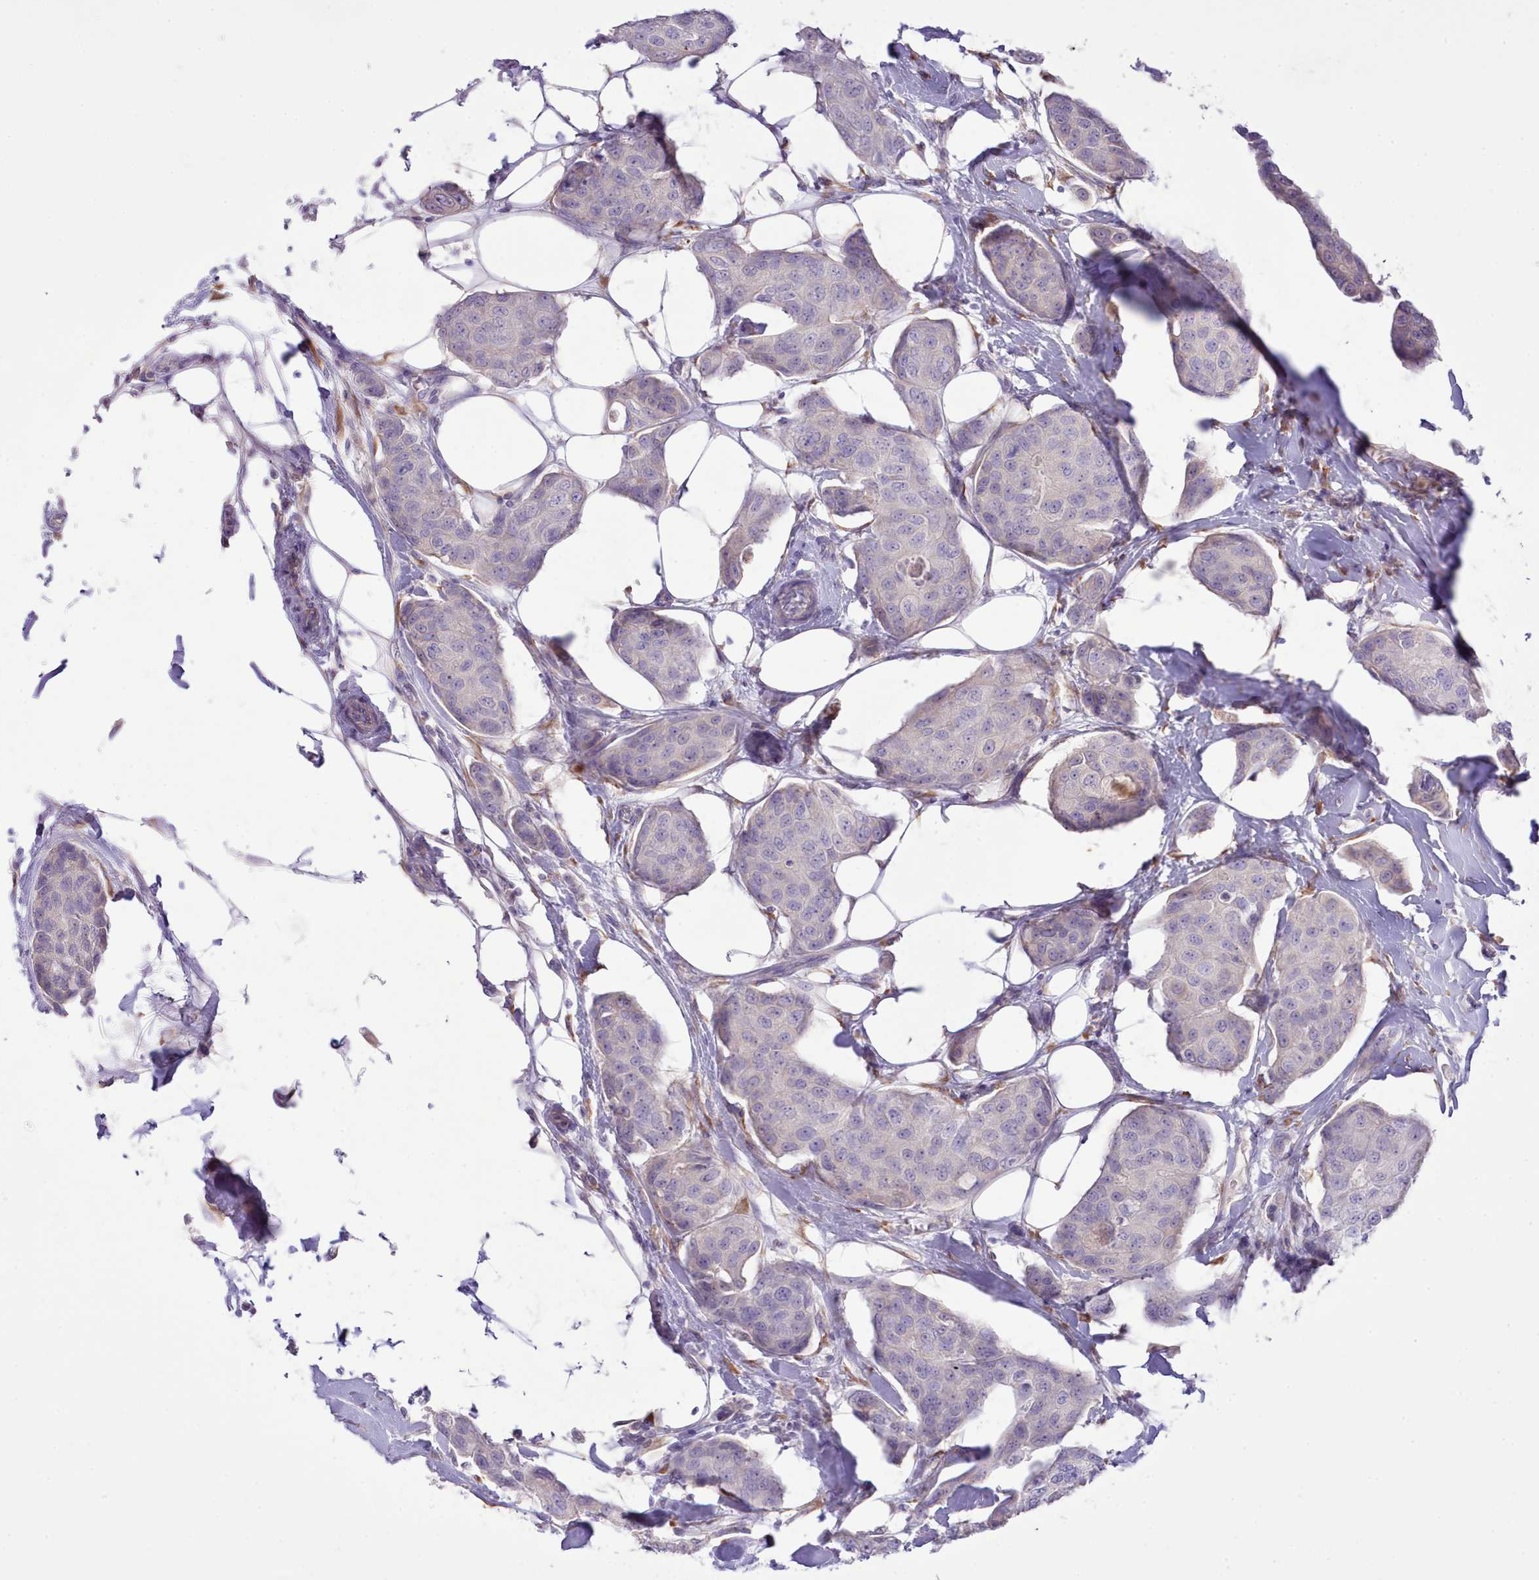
{"staining": {"intensity": "negative", "quantity": "none", "location": "none"}, "tissue": "breast cancer", "cell_type": "Tumor cells", "image_type": "cancer", "snomed": [{"axis": "morphology", "description": "Duct carcinoma"}, {"axis": "topography", "description": "Breast"}, {"axis": "topography", "description": "Lymph node"}], "caption": "The histopathology image exhibits no staining of tumor cells in breast intraductal carcinoma. Brightfield microscopy of immunohistochemistry stained with DAB (3,3'-diaminobenzidine) (brown) and hematoxylin (blue), captured at high magnification.", "gene": "CCL1", "patient": {"sex": "female", "age": 80}}